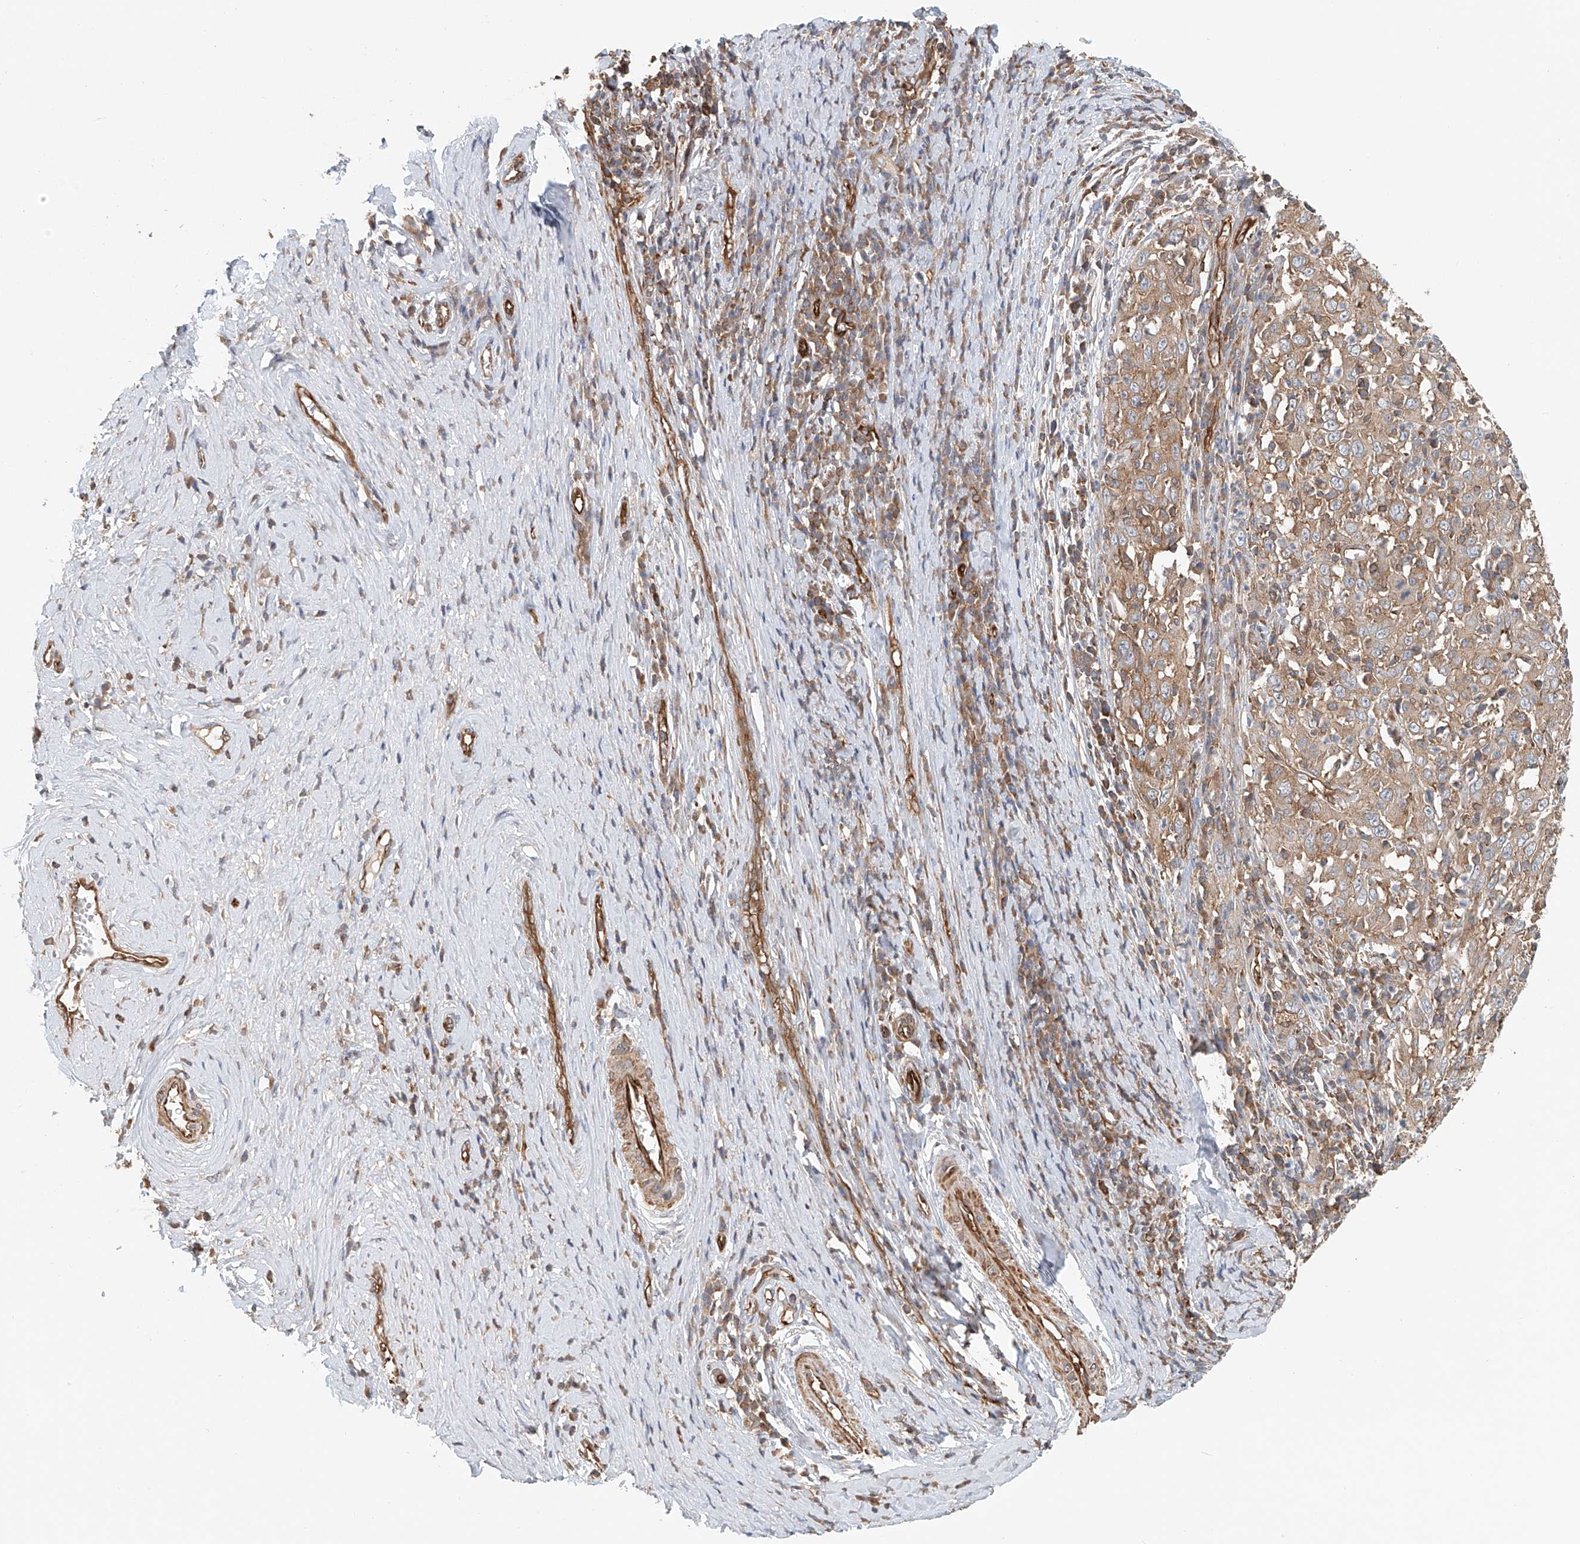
{"staining": {"intensity": "moderate", "quantity": ">75%", "location": "cytoplasmic/membranous"}, "tissue": "cervical cancer", "cell_type": "Tumor cells", "image_type": "cancer", "snomed": [{"axis": "morphology", "description": "Squamous cell carcinoma, NOS"}, {"axis": "topography", "description": "Cervix"}], "caption": "A histopathology image of cervical squamous cell carcinoma stained for a protein displays moderate cytoplasmic/membranous brown staining in tumor cells.", "gene": "FRYL", "patient": {"sex": "female", "age": 46}}